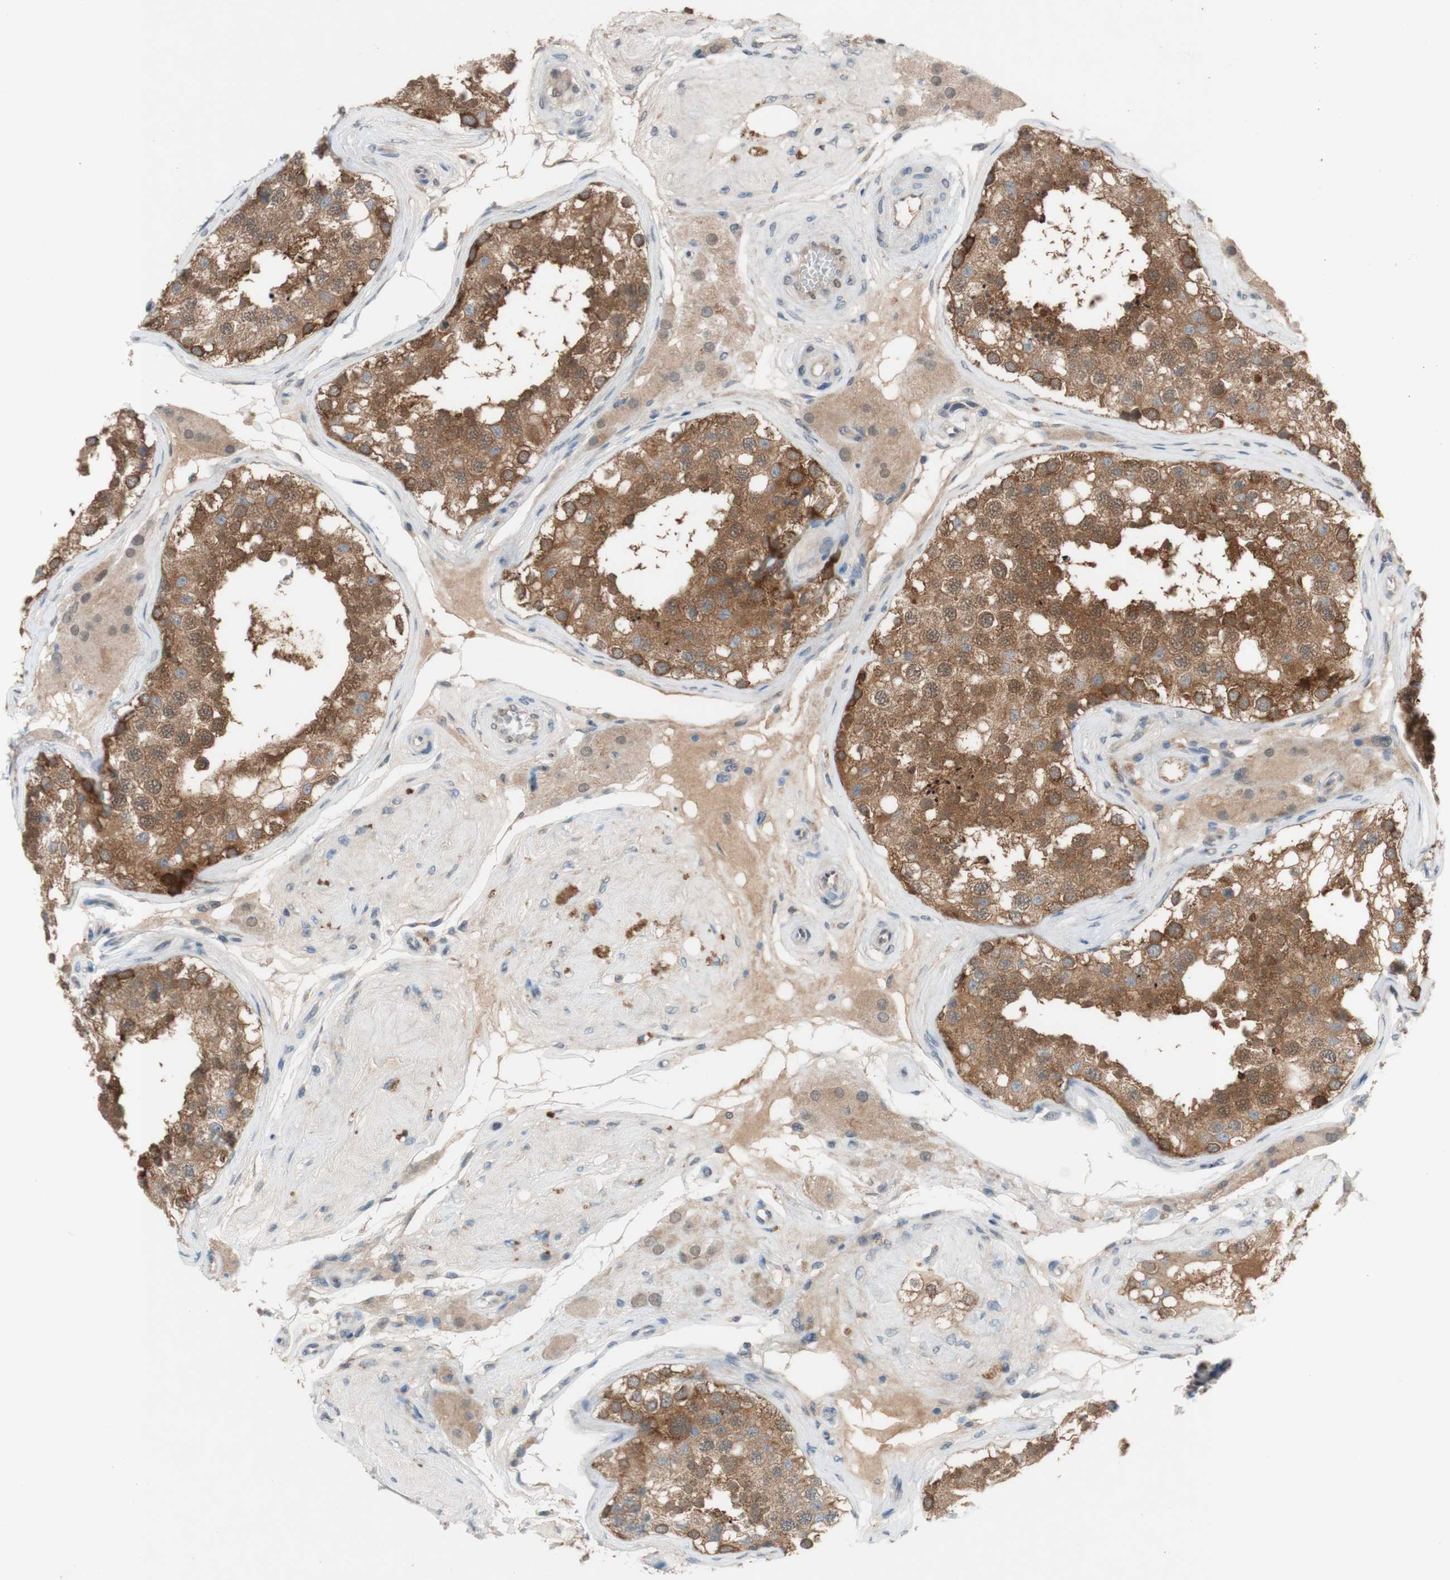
{"staining": {"intensity": "moderate", "quantity": ">75%", "location": "cytoplasmic/membranous"}, "tissue": "testis", "cell_type": "Cells in seminiferous ducts", "image_type": "normal", "snomed": [{"axis": "morphology", "description": "Normal tissue, NOS"}, {"axis": "topography", "description": "Testis"}], "caption": "Immunohistochemistry (IHC) image of normal human testis stained for a protein (brown), which exhibits medium levels of moderate cytoplasmic/membranous staining in approximately >75% of cells in seminiferous ducts.", "gene": "PEX2", "patient": {"sex": "male", "age": 68}}